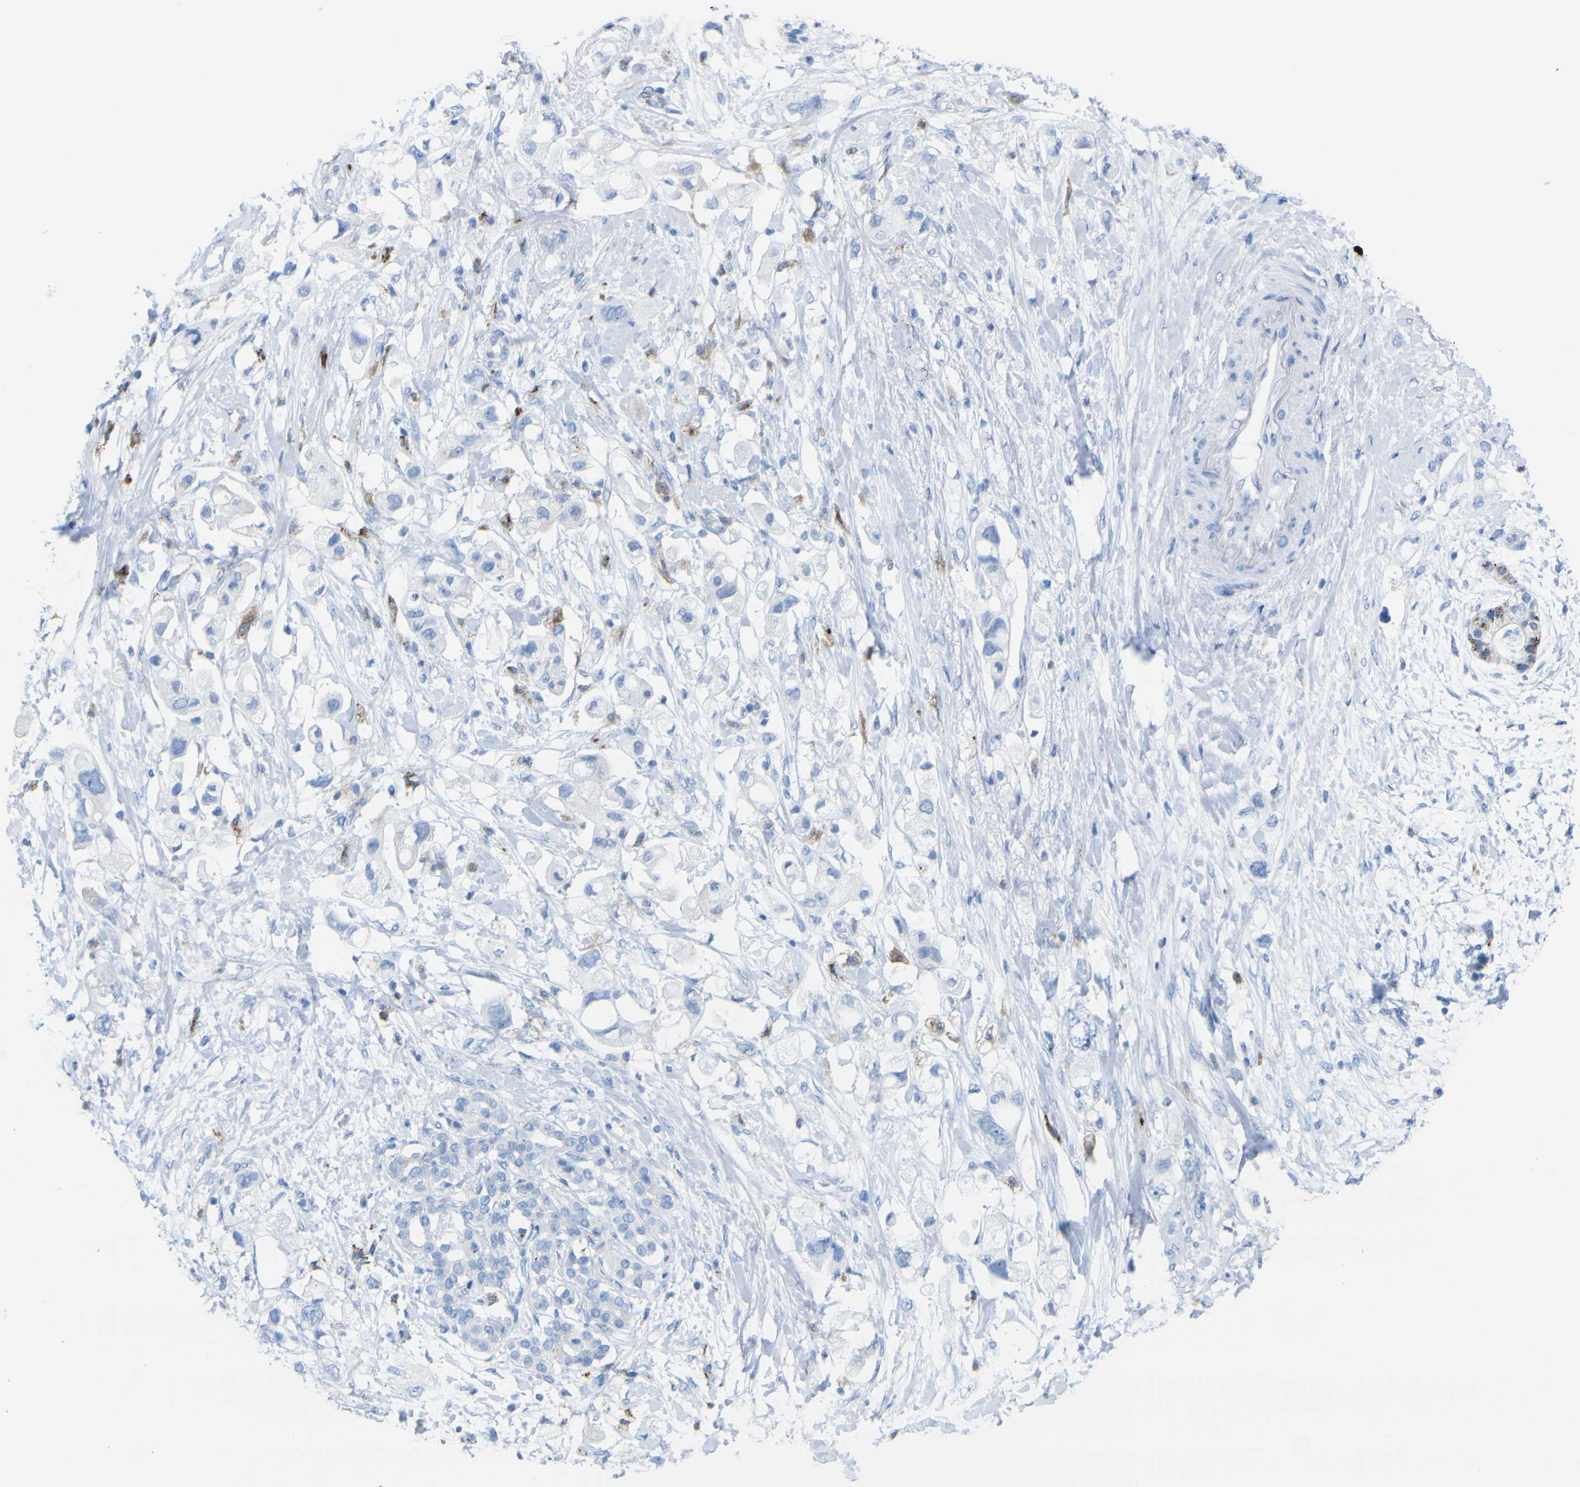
{"staining": {"intensity": "moderate", "quantity": "<25%", "location": "cytoplasmic/membranous"}, "tissue": "pancreatic cancer", "cell_type": "Tumor cells", "image_type": "cancer", "snomed": [{"axis": "morphology", "description": "Adenocarcinoma, NOS"}, {"axis": "topography", "description": "Pancreas"}], "caption": "Immunohistochemistry photomicrograph of pancreatic adenocarcinoma stained for a protein (brown), which demonstrates low levels of moderate cytoplasmic/membranous staining in about <25% of tumor cells.", "gene": "PLD3", "patient": {"sex": "female", "age": 56}}